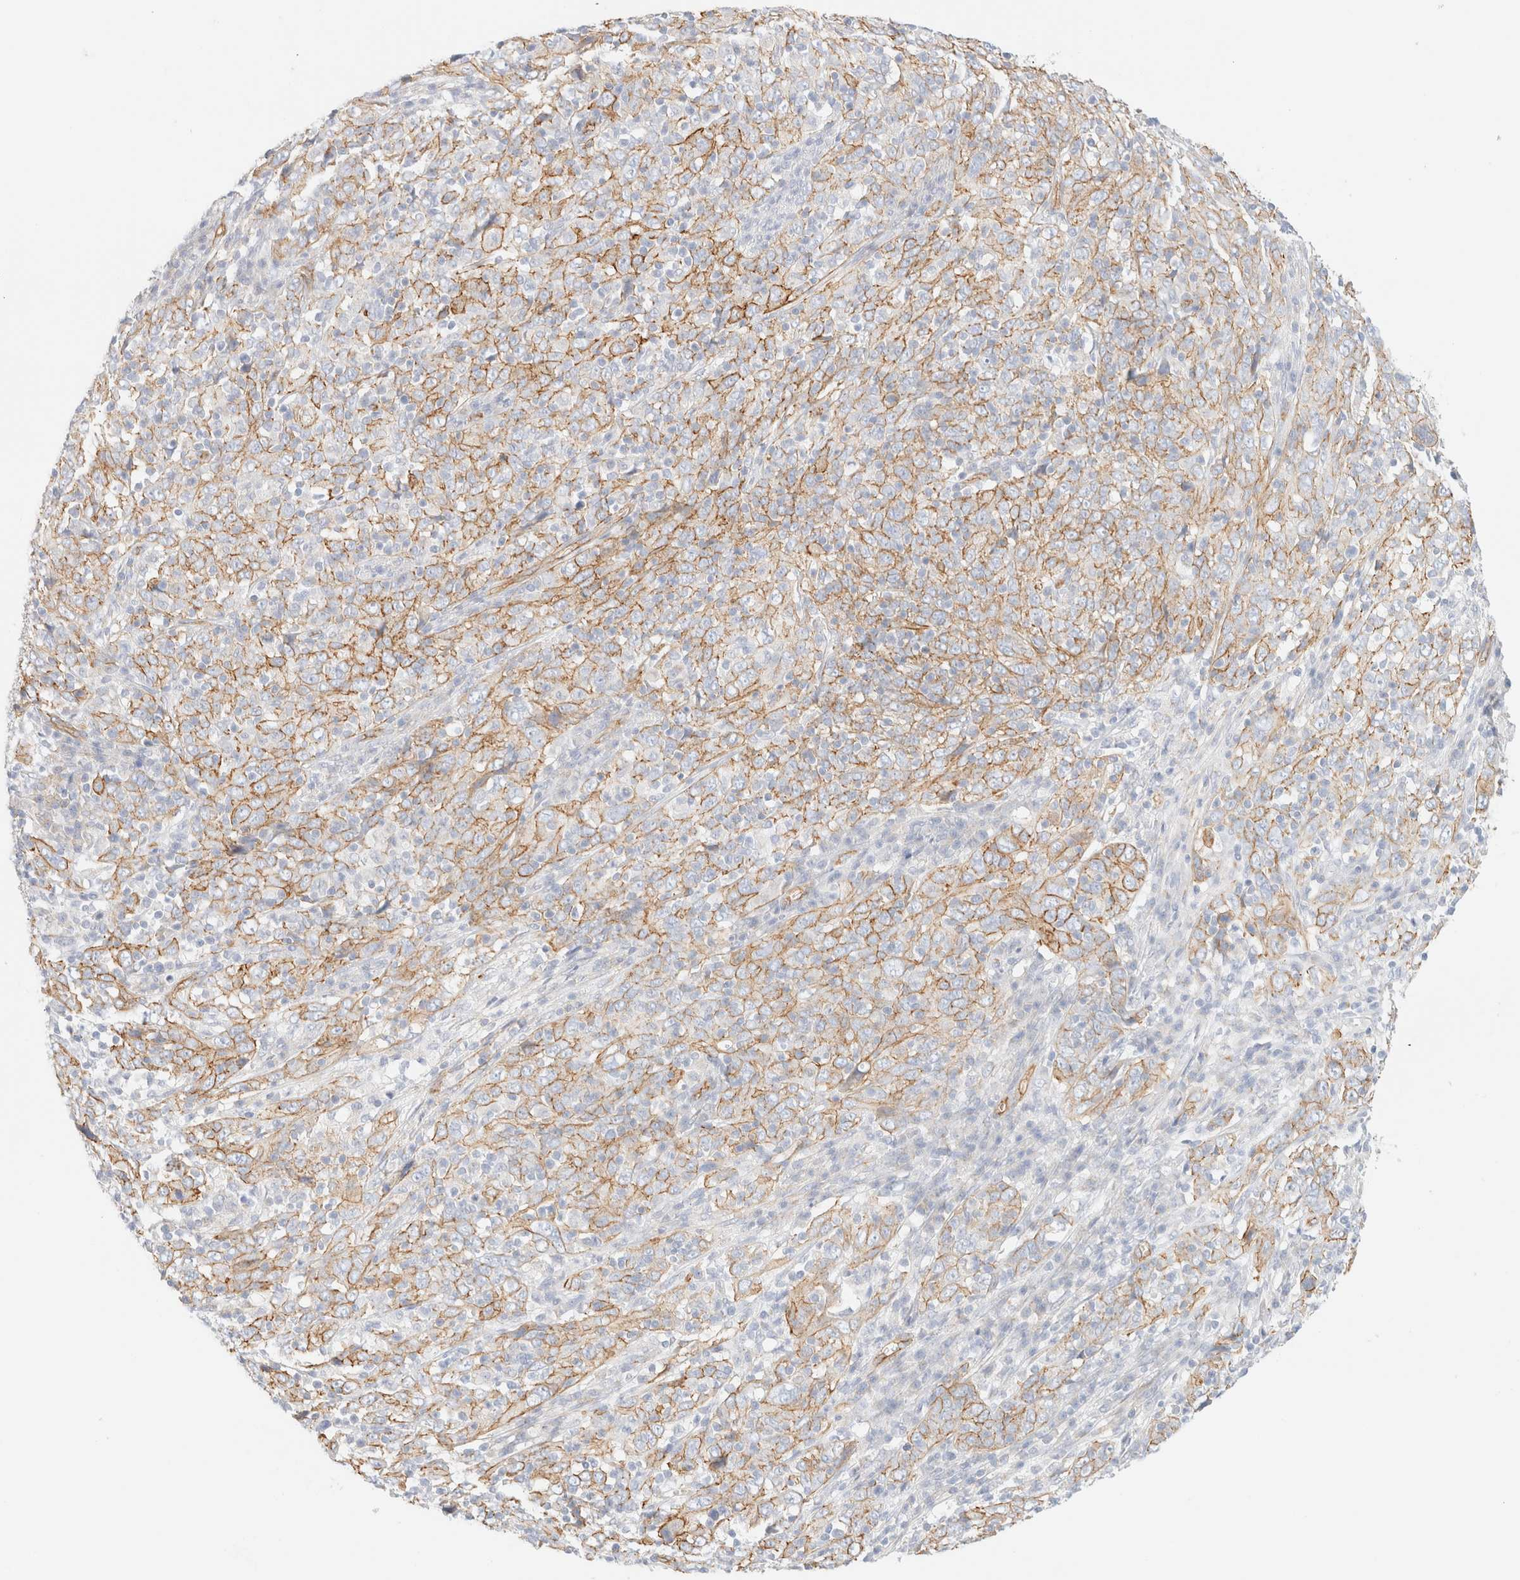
{"staining": {"intensity": "moderate", "quantity": ">75%", "location": "cytoplasmic/membranous"}, "tissue": "cervical cancer", "cell_type": "Tumor cells", "image_type": "cancer", "snomed": [{"axis": "morphology", "description": "Squamous cell carcinoma, NOS"}, {"axis": "topography", "description": "Cervix"}], "caption": "Squamous cell carcinoma (cervical) tissue shows moderate cytoplasmic/membranous expression in about >75% of tumor cells", "gene": "CYB5R4", "patient": {"sex": "female", "age": 46}}